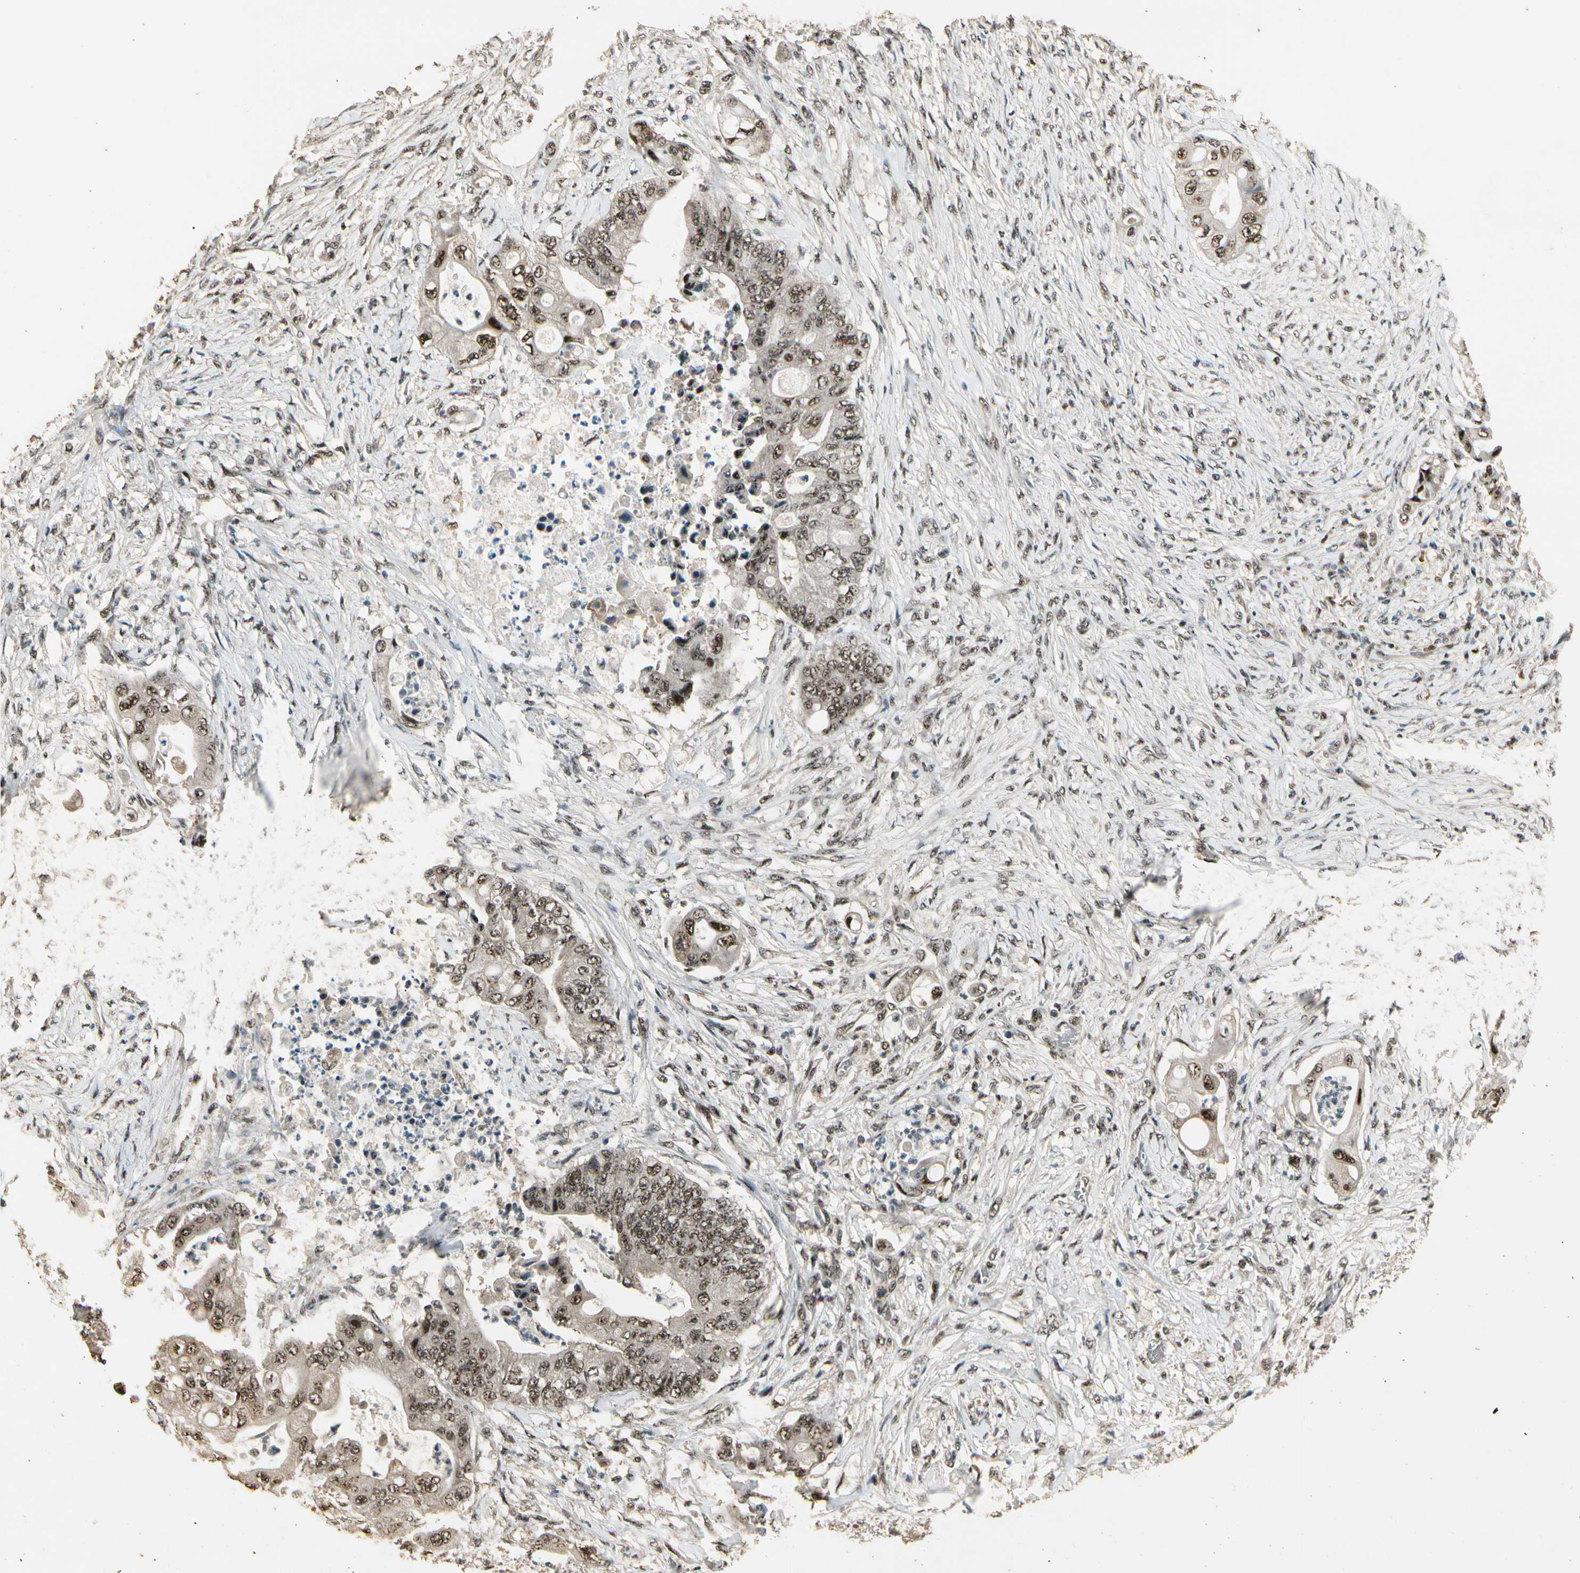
{"staining": {"intensity": "moderate", "quantity": ">75%", "location": "nuclear"}, "tissue": "stomach cancer", "cell_type": "Tumor cells", "image_type": "cancer", "snomed": [{"axis": "morphology", "description": "Adenocarcinoma, NOS"}, {"axis": "topography", "description": "Stomach"}], "caption": "A photomicrograph showing moderate nuclear staining in approximately >75% of tumor cells in stomach adenocarcinoma, as visualized by brown immunohistochemical staining.", "gene": "RBM25", "patient": {"sex": "female", "age": 73}}